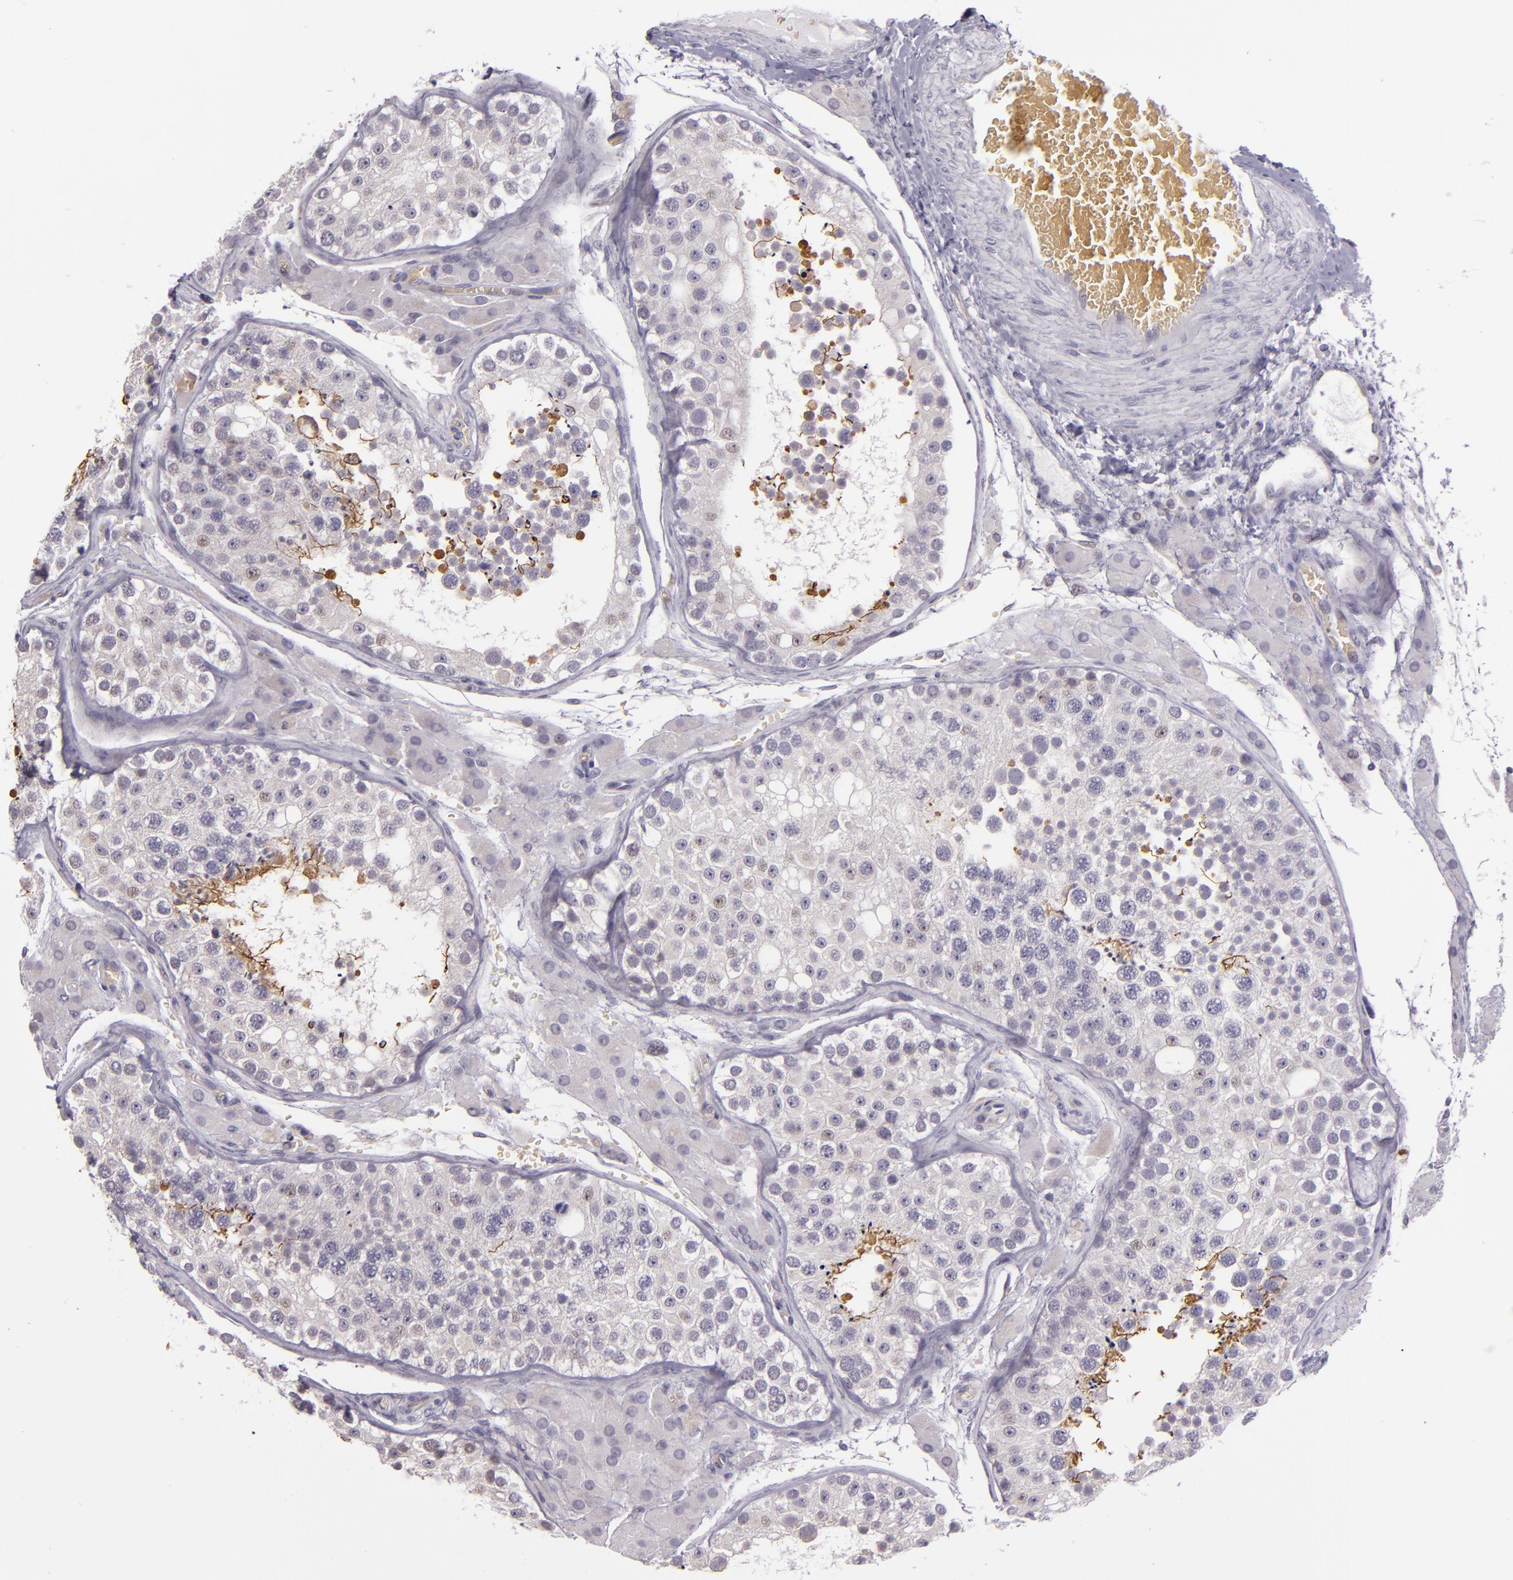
{"staining": {"intensity": "strong", "quantity": "<25%", "location": "cytoplasmic/membranous"}, "tissue": "testis", "cell_type": "Cells in seminiferous ducts", "image_type": "normal", "snomed": [{"axis": "morphology", "description": "Normal tissue, NOS"}, {"axis": "topography", "description": "Testis"}], "caption": "The histopathology image shows staining of benign testis, revealing strong cytoplasmic/membranous protein expression (brown color) within cells in seminiferous ducts.", "gene": "SNCB", "patient": {"sex": "male", "age": 26}}